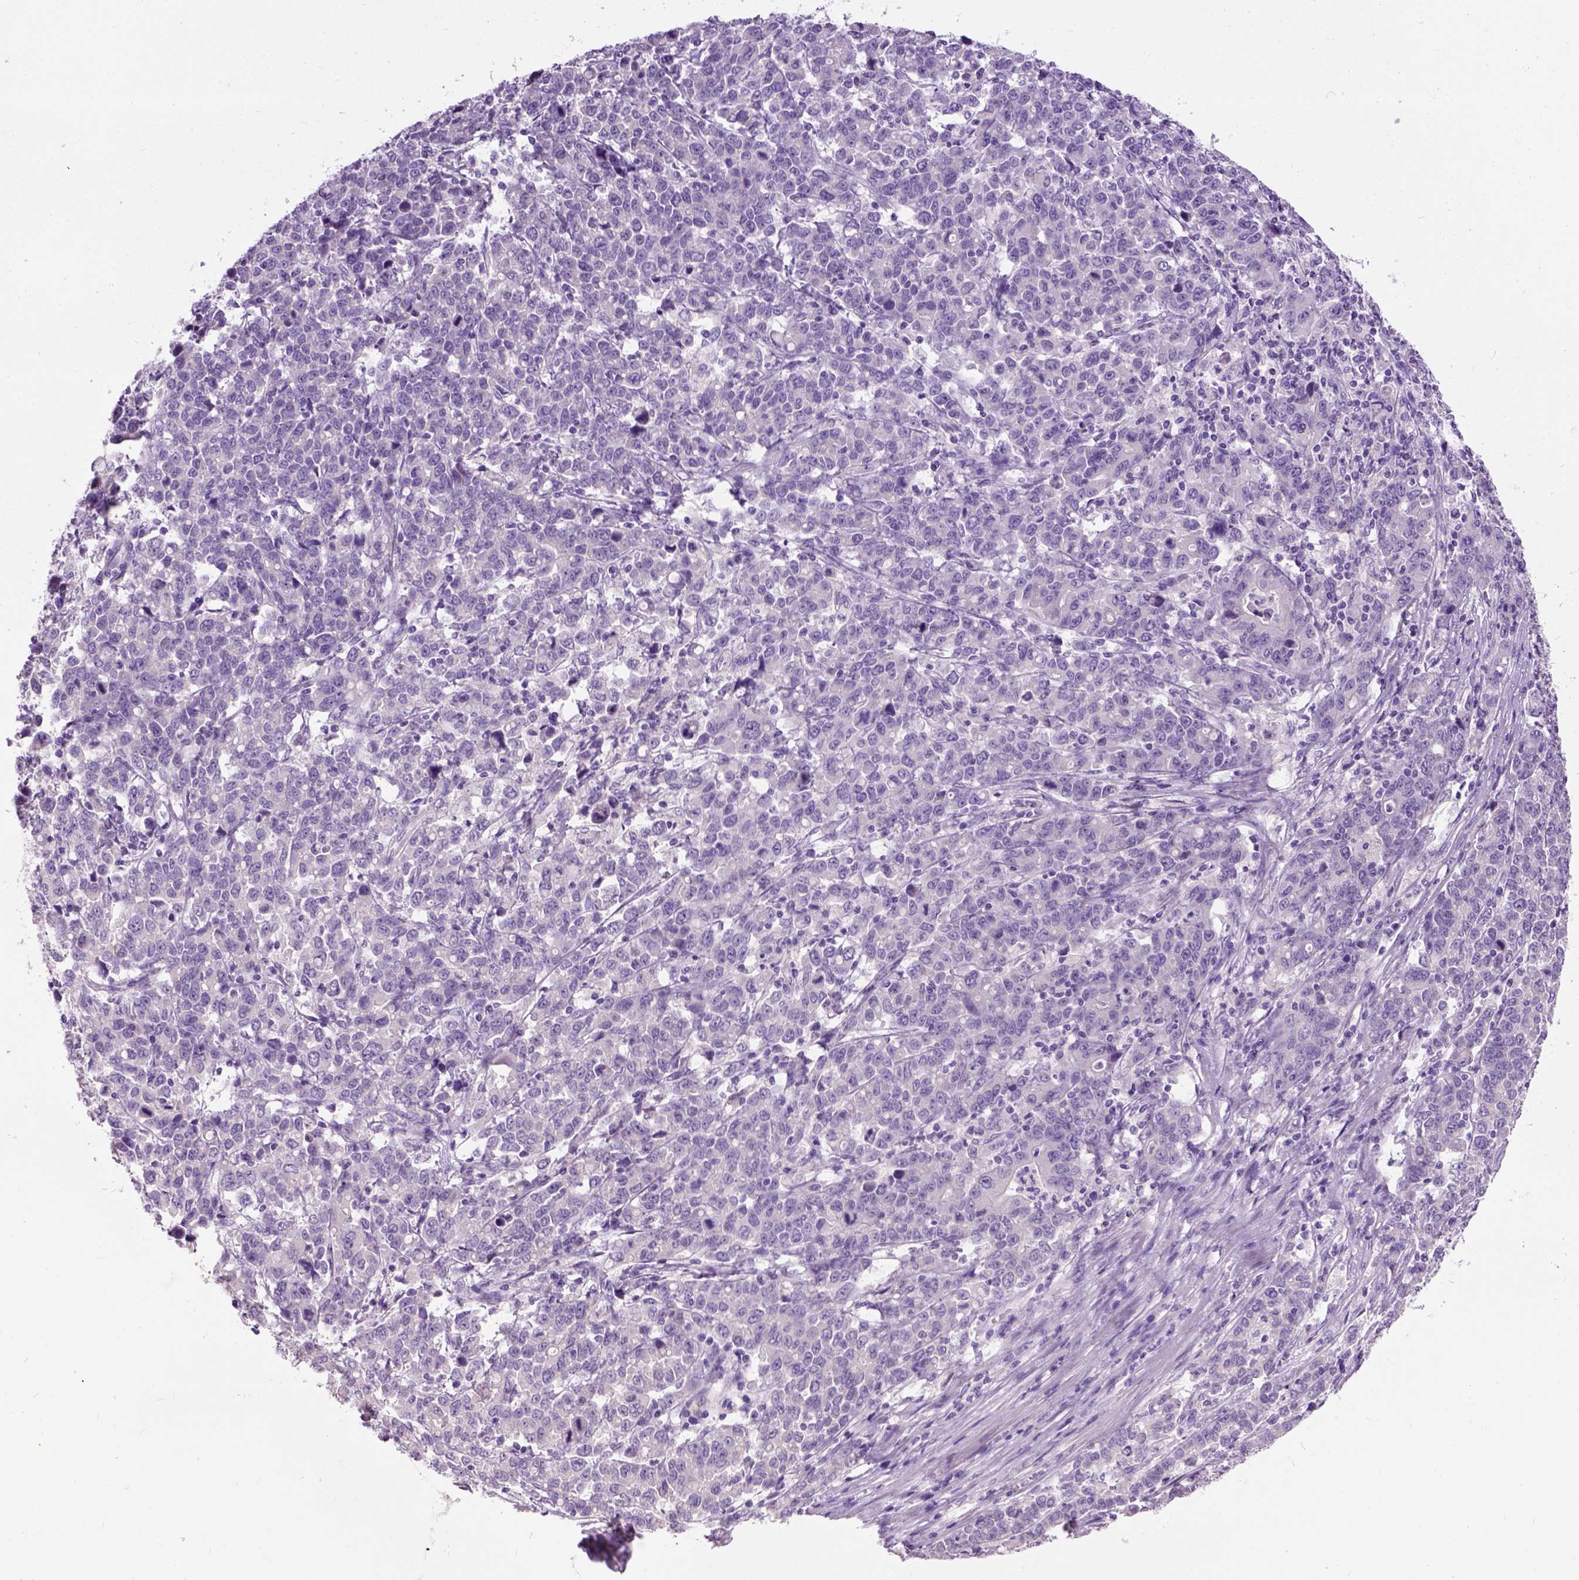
{"staining": {"intensity": "negative", "quantity": "none", "location": "none"}, "tissue": "stomach cancer", "cell_type": "Tumor cells", "image_type": "cancer", "snomed": [{"axis": "morphology", "description": "Adenocarcinoma, NOS"}, {"axis": "topography", "description": "Stomach, upper"}], "caption": "Stomach cancer stained for a protein using IHC demonstrates no staining tumor cells.", "gene": "MAPT", "patient": {"sex": "male", "age": 69}}